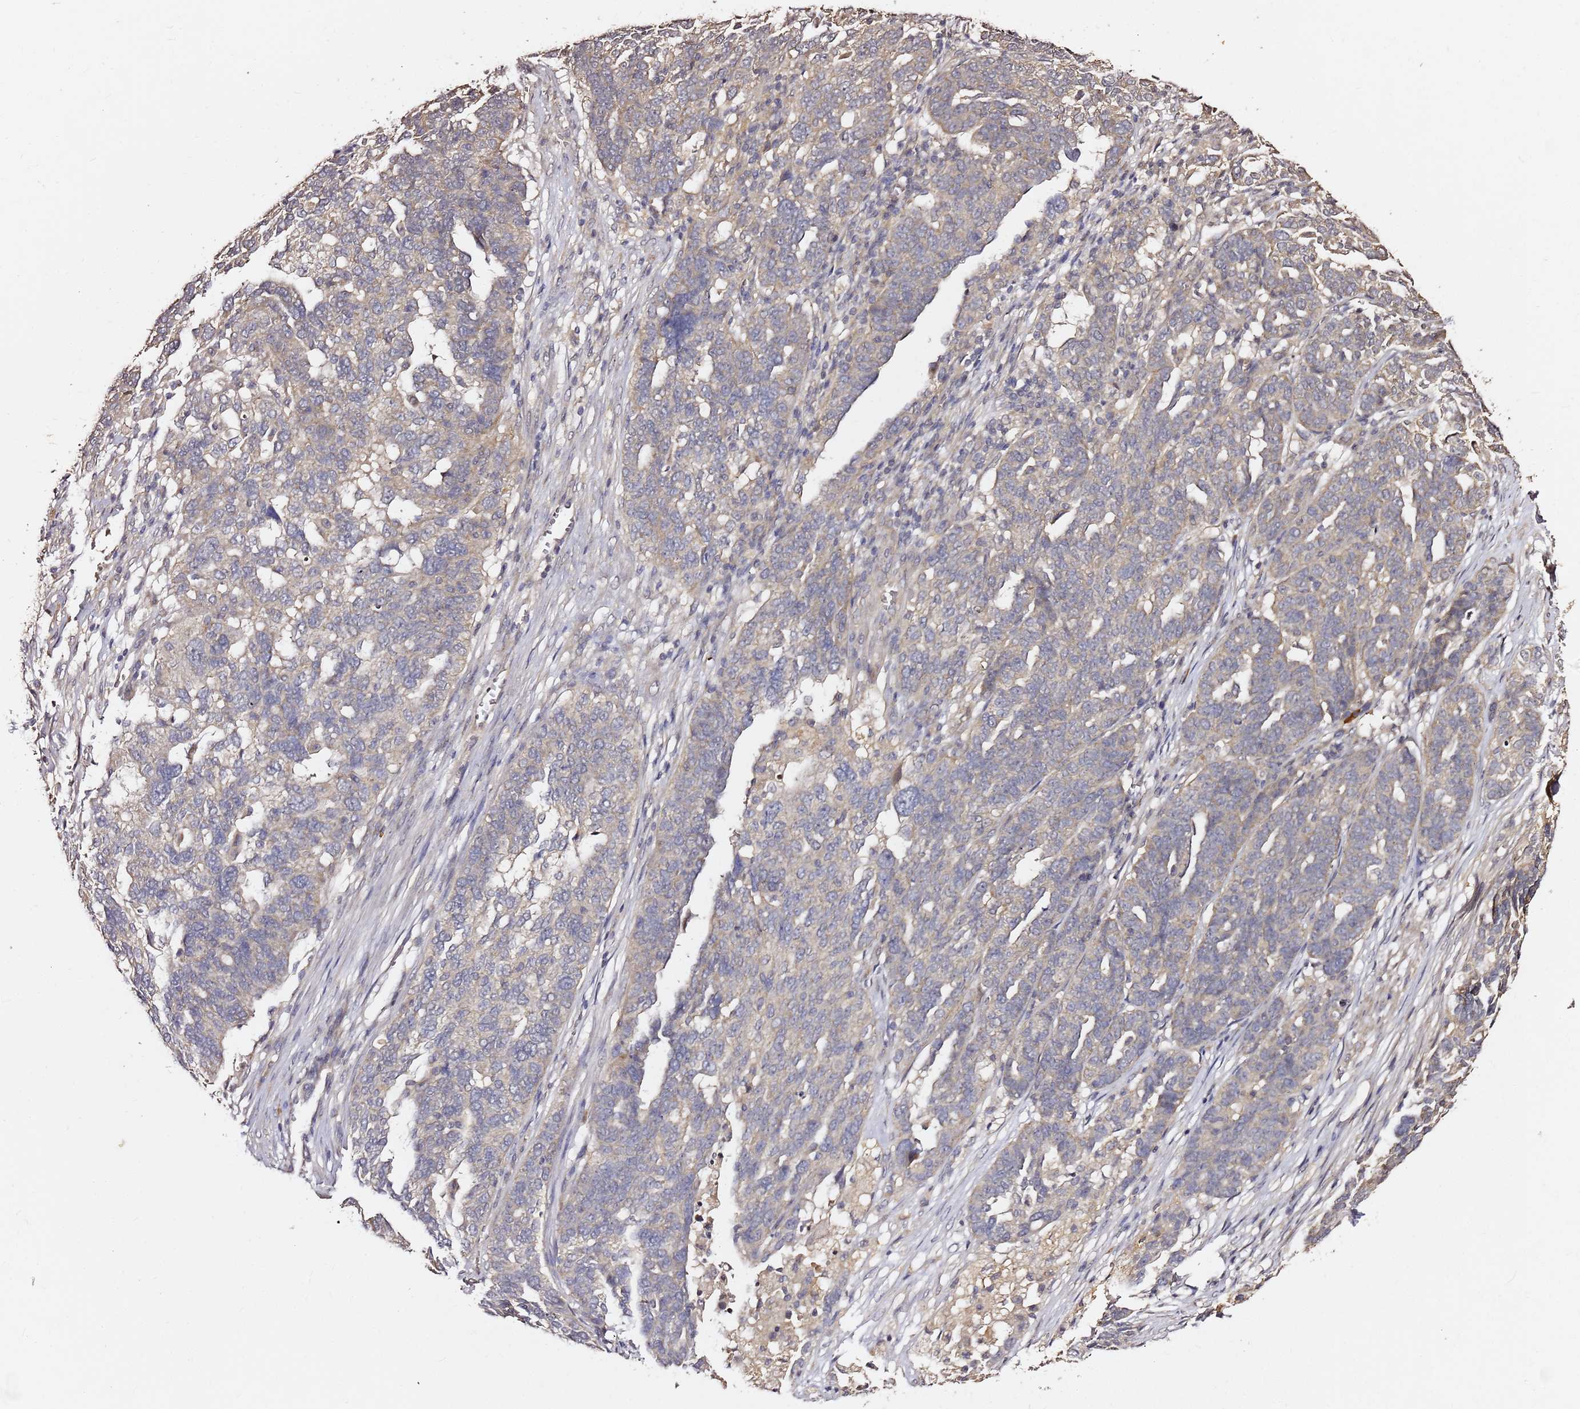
{"staining": {"intensity": "weak", "quantity": "<25%", "location": "cytoplasmic/membranous"}, "tissue": "ovarian cancer", "cell_type": "Tumor cells", "image_type": "cancer", "snomed": [{"axis": "morphology", "description": "Cystadenocarcinoma, serous, NOS"}, {"axis": "topography", "description": "Ovary"}], "caption": "IHC image of ovarian serous cystadenocarcinoma stained for a protein (brown), which demonstrates no staining in tumor cells.", "gene": "C6orf136", "patient": {"sex": "female", "age": 59}}